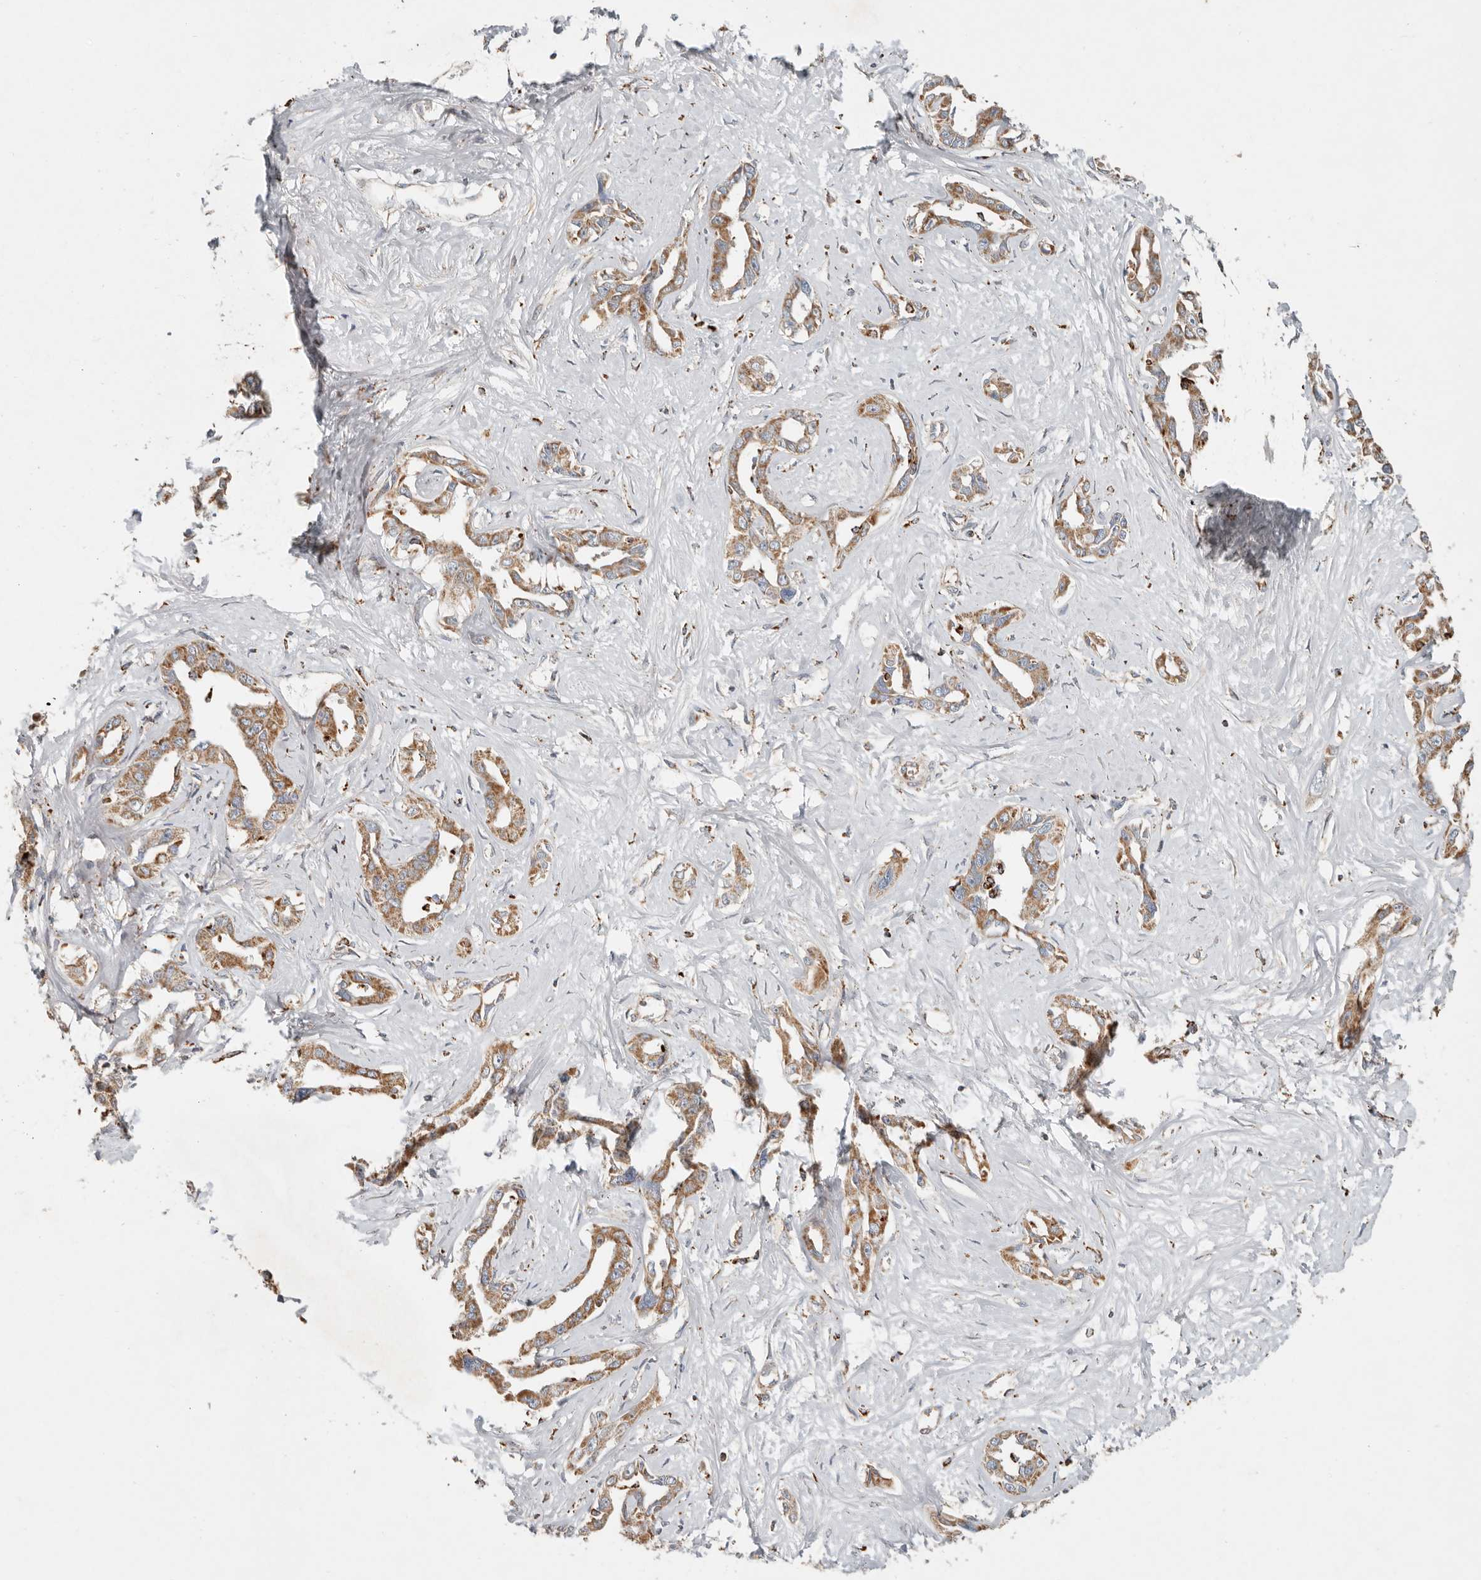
{"staining": {"intensity": "moderate", "quantity": ">75%", "location": "cytoplasmic/membranous"}, "tissue": "liver cancer", "cell_type": "Tumor cells", "image_type": "cancer", "snomed": [{"axis": "morphology", "description": "Cholangiocarcinoma"}, {"axis": "topography", "description": "Liver"}], "caption": "DAB immunohistochemical staining of liver cholangiocarcinoma reveals moderate cytoplasmic/membranous protein positivity in about >75% of tumor cells.", "gene": "ARHGEF10L", "patient": {"sex": "male", "age": 59}}